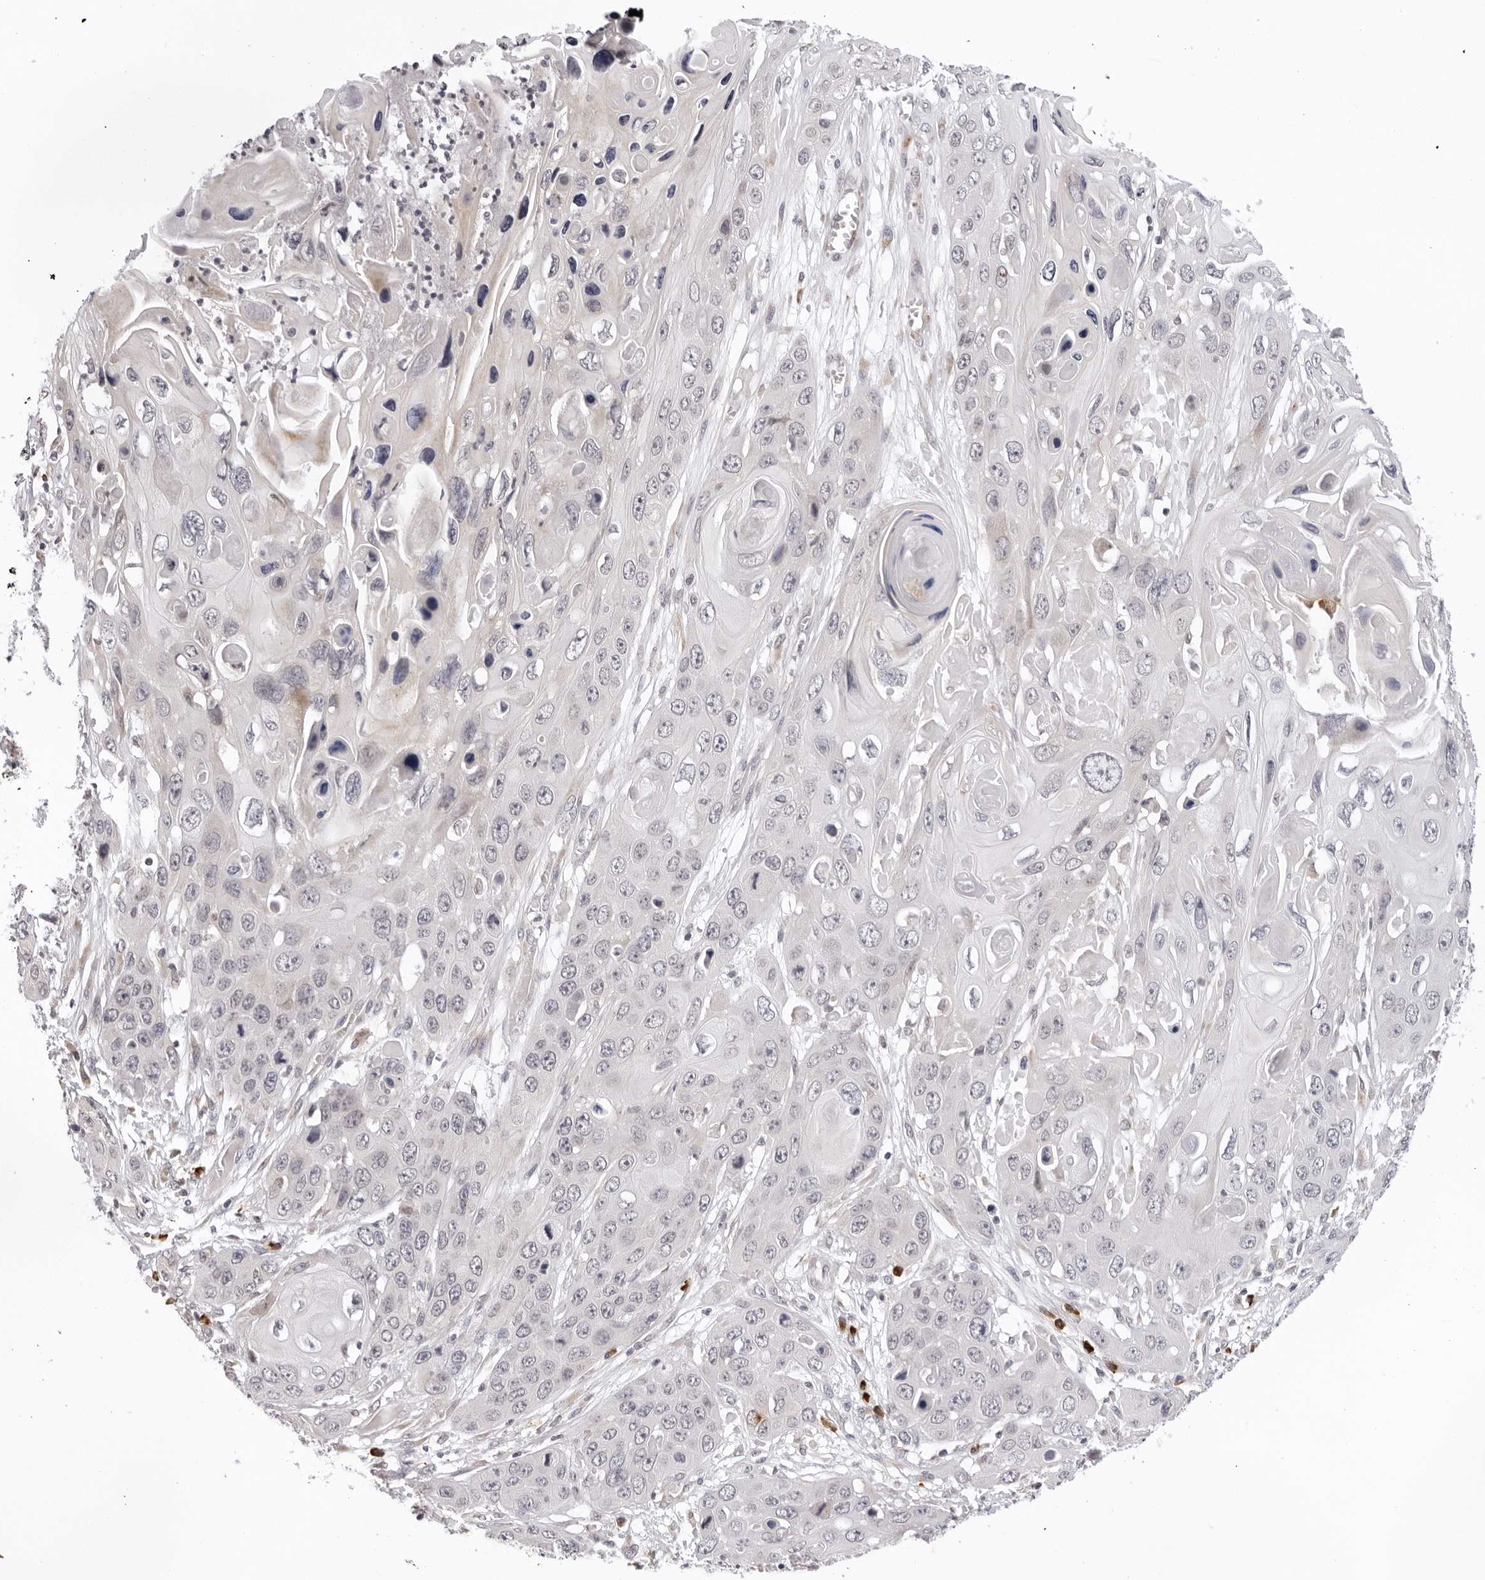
{"staining": {"intensity": "negative", "quantity": "none", "location": "none"}, "tissue": "skin cancer", "cell_type": "Tumor cells", "image_type": "cancer", "snomed": [{"axis": "morphology", "description": "Squamous cell carcinoma, NOS"}, {"axis": "topography", "description": "Skin"}], "caption": "A high-resolution photomicrograph shows IHC staining of skin squamous cell carcinoma, which demonstrates no significant staining in tumor cells. (DAB (3,3'-diaminobenzidine) immunohistochemistry (IHC) with hematoxylin counter stain).", "gene": "IL17RA", "patient": {"sex": "male", "age": 55}}